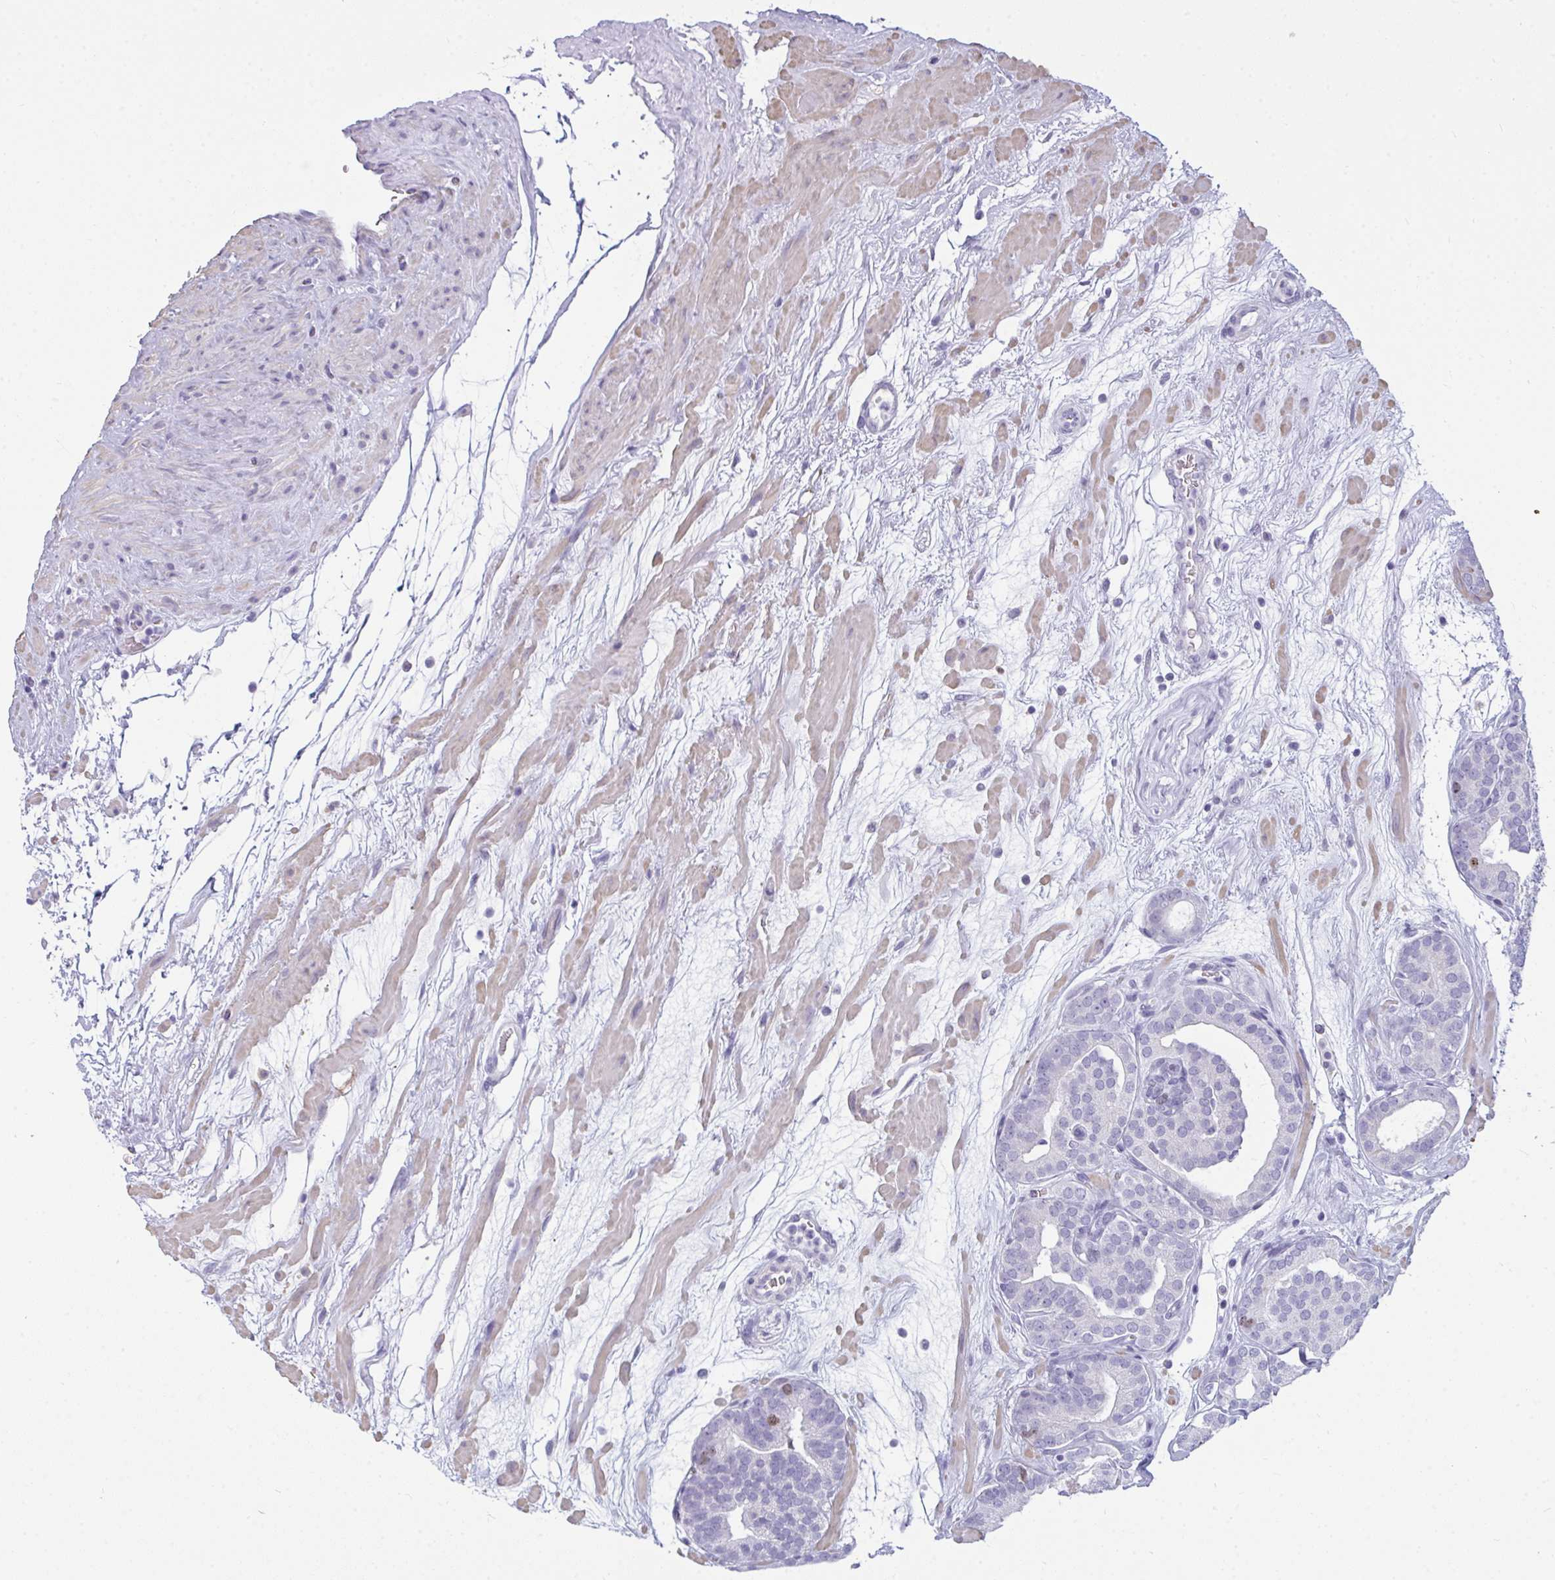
{"staining": {"intensity": "negative", "quantity": "none", "location": "none"}, "tissue": "prostate cancer", "cell_type": "Tumor cells", "image_type": "cancer", "snomed": [{"axis": "morphology", "description": "Adenocarcinoma, High grade"}, {"axis": "topography", "description": "Prostate"}], "caption": "Image shows no protein expression in tumor cells of prostate cancer tissue. (DAB immunohistochemistry (IHC) with hematoxylin counter stain).", "gene": "SUZ12", "patient": {"sex": "male", "age": 66}}